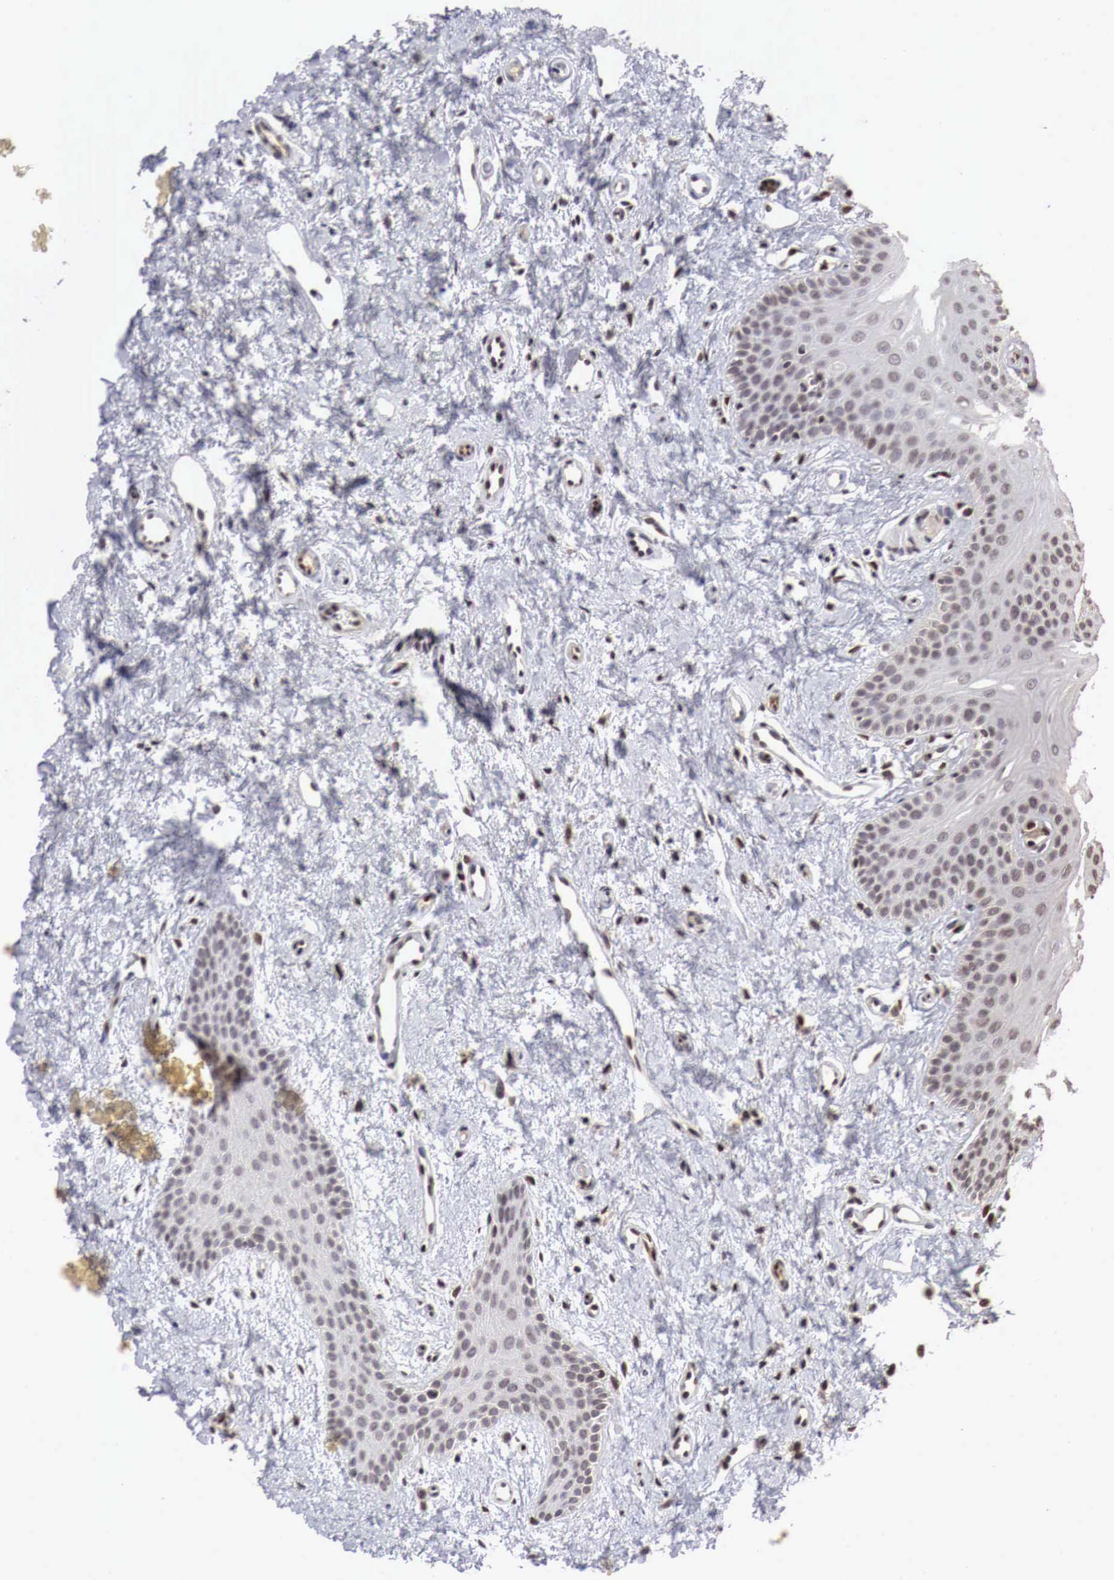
{"staining": {"intensity": "weak", "quantity": "25%-75%", "location": "cytoplasmic/membranous,nuclear"}, "tissue": "oral mucosa", "cell_type": "Squamous epithelial cells", "image_type": "normal", "snomed": [{"axis": "morphology", "description": "Normal tissue, NOS"}, {"axis": "topography", "description": "Oral tissue"}], "caption": "Immunohistochemical staining of normal human oral mucosa shows 25%-75% levels of weak cytoplasmic/membranous,nuclear protein staining in approximately 25%-75% of squamous epithelial cells. (IHC, brightfield microscopy, high magnification).", "gene": "DACH2", "patient": {"sex": "male", "age": 14}}